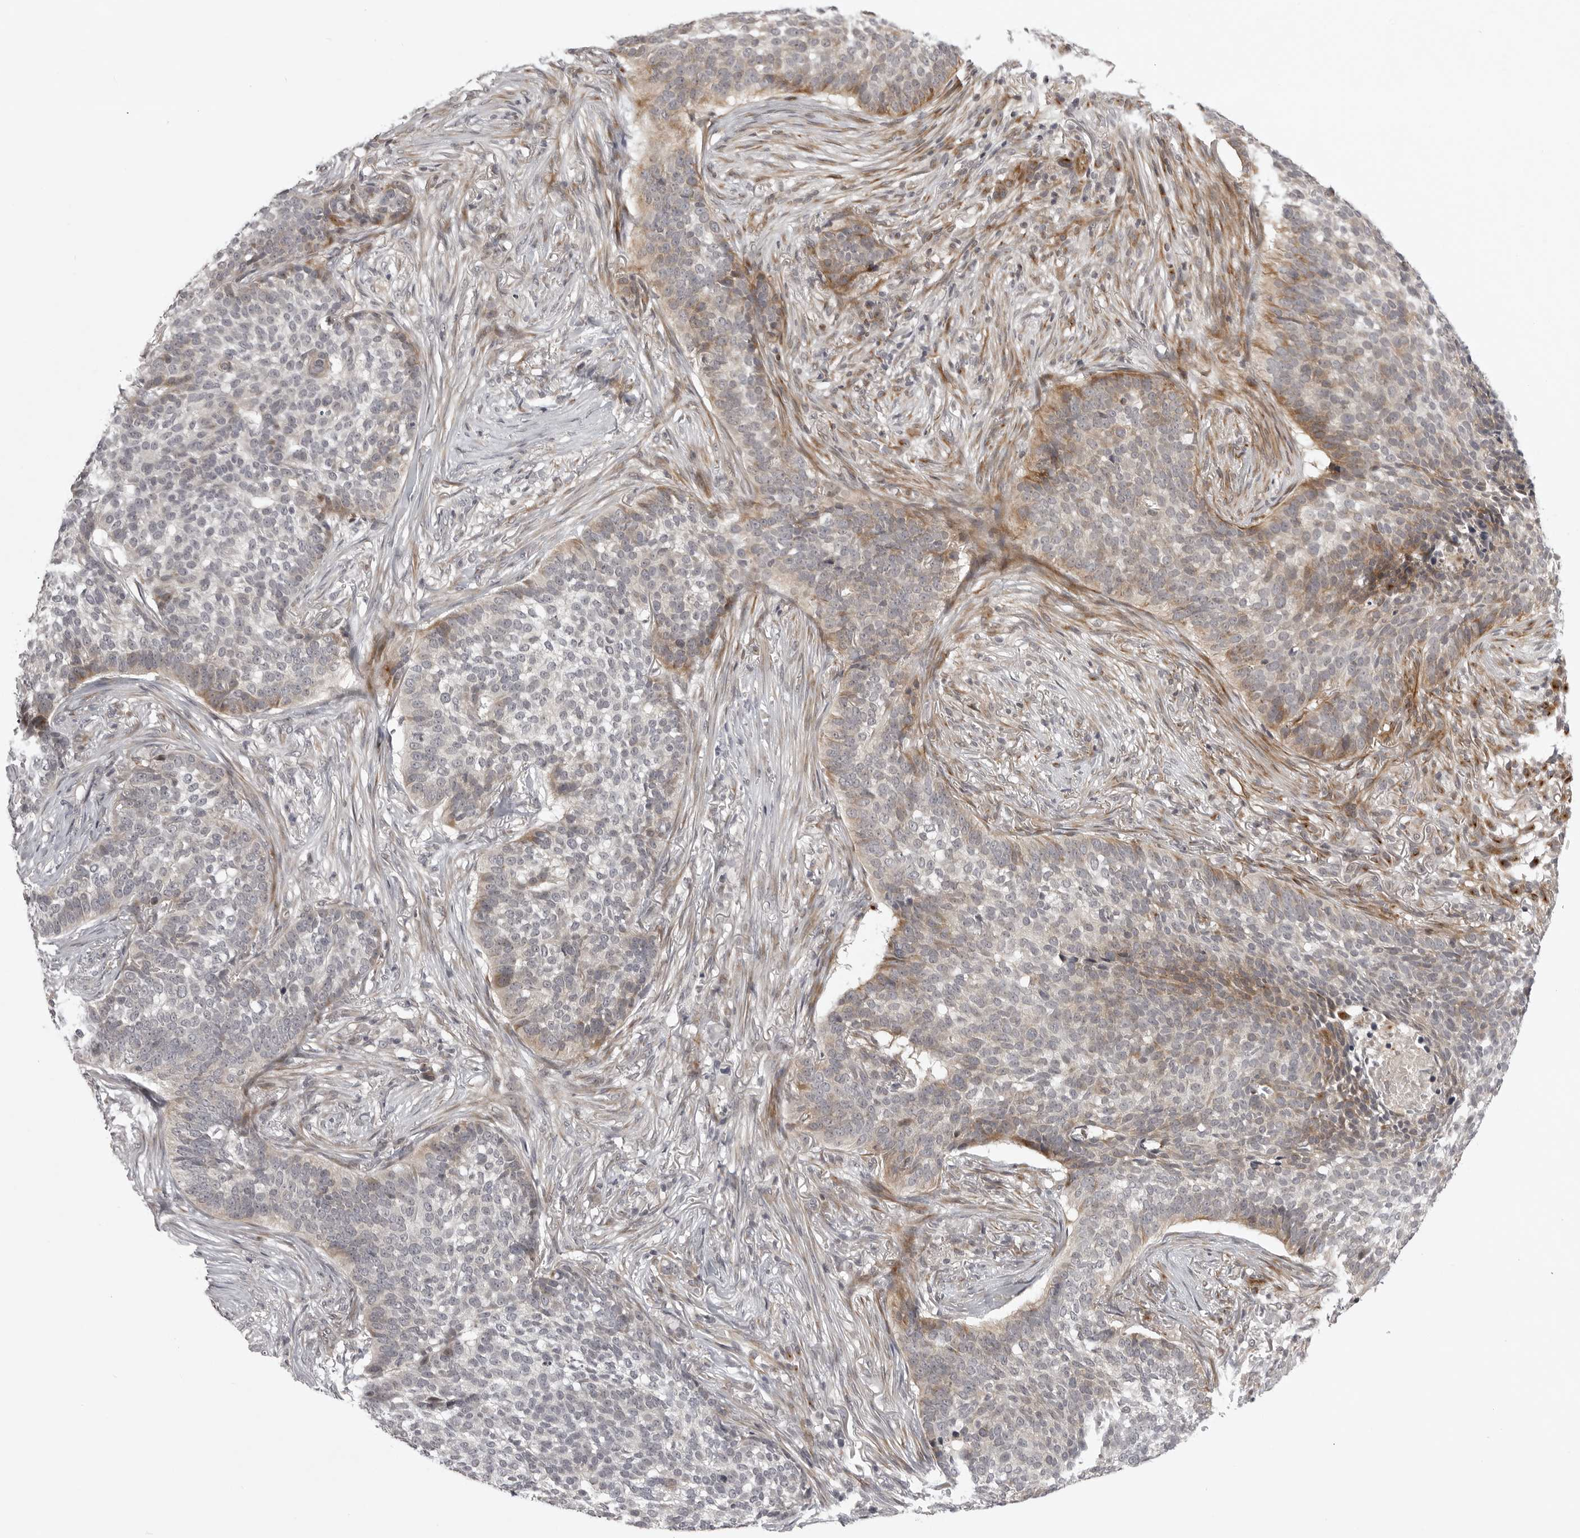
{"staining": {"intensity": "moderate", "quantity": "<25%", "location": "cytoplasmic/membranous"}, "tissue": "skin cancer", "cell_type": "Tumor cells", "image_type": "cancer", "snomed": [{"axis": "morphology", "description": "Basal cell carcinoma"}, {"axis": "topography", "description": "Skin"}], "caption": "A low amount of moderate cytoplasmic/membranous positivity is identified in about <25% of tumor cells in skin cancer tissue.", "gene": "CD300LD", "patient": {"sex": "male", "age": 85}}